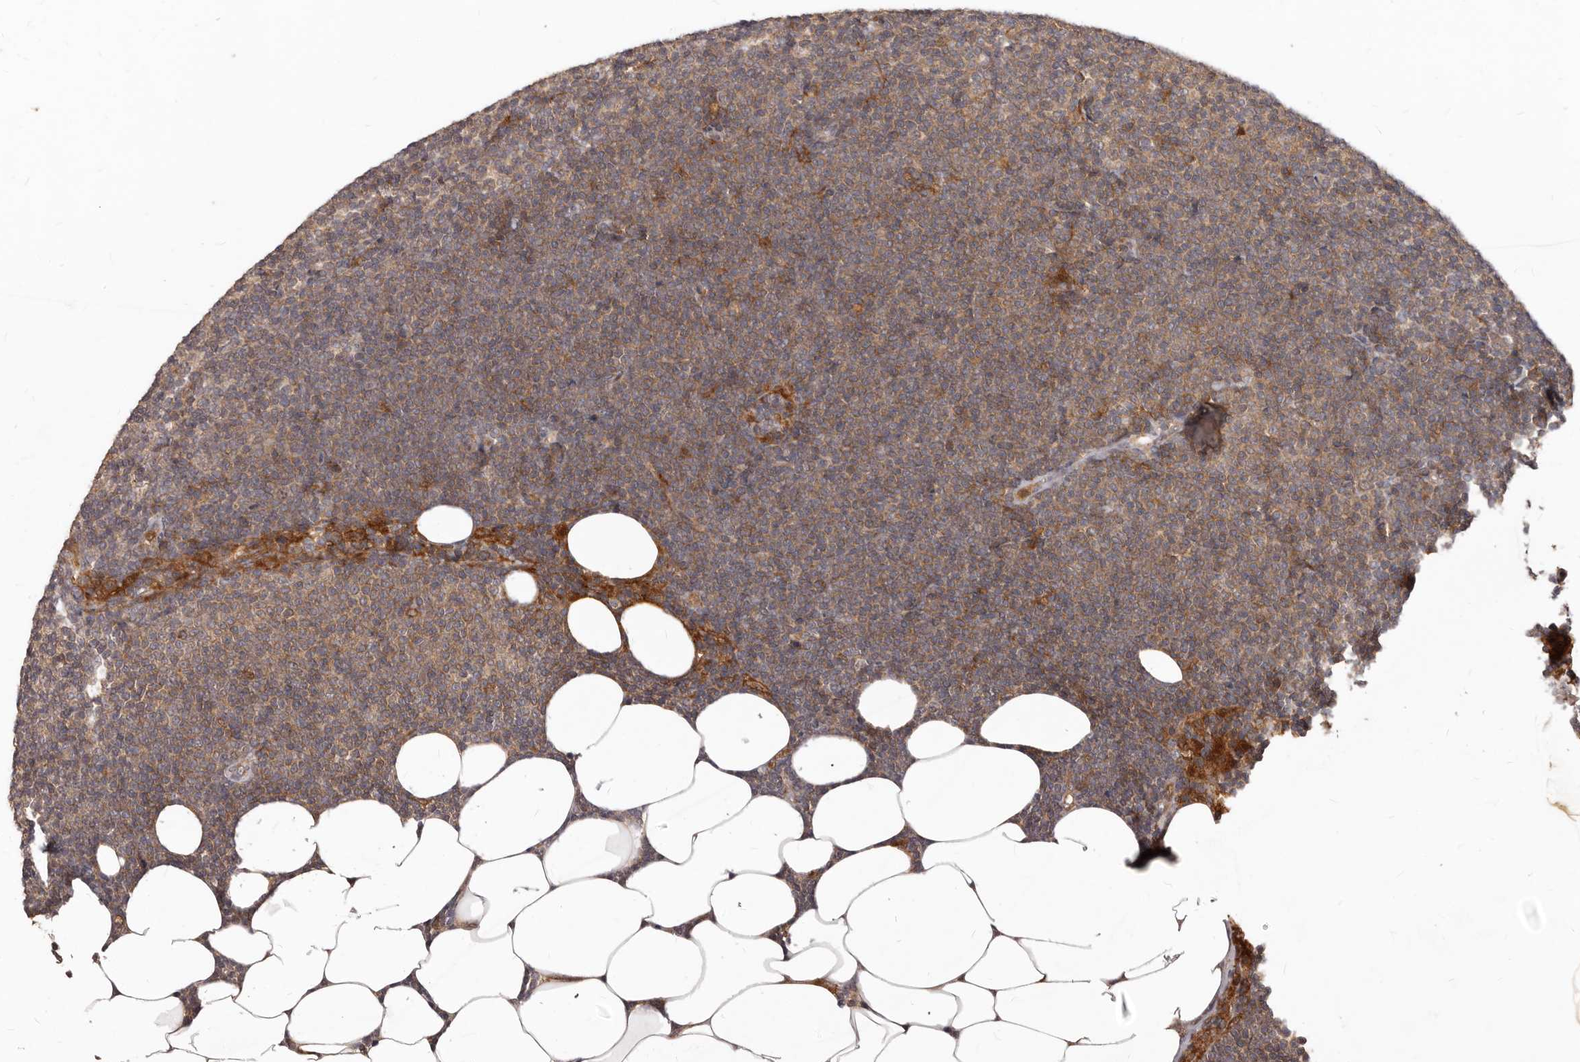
{"staining": {"intensity": "weak", "quantity": ">75%", "location": "cytoplasmic/membranous"}, "tissue": "lymphoma", "cell_type": "Tumor cells", "image_type": "cancer", "snomed": [{"axis": "morphology", "description": "Malignant lymphoma, non-Hodgkin's type, Low grade"}, {"axis": "topography", "description": "Lymph node"}], "caption": "High-power microscopy captured an immunohistochemistry micrograph of low-grade malignant lymphoma, non-Hodgkin's type, revealing weak cytoplasmic/membranous positivity in about >75% of tumor cells.", "gene": "RNF187", "patient": {"sex": "female", "age": 53}}